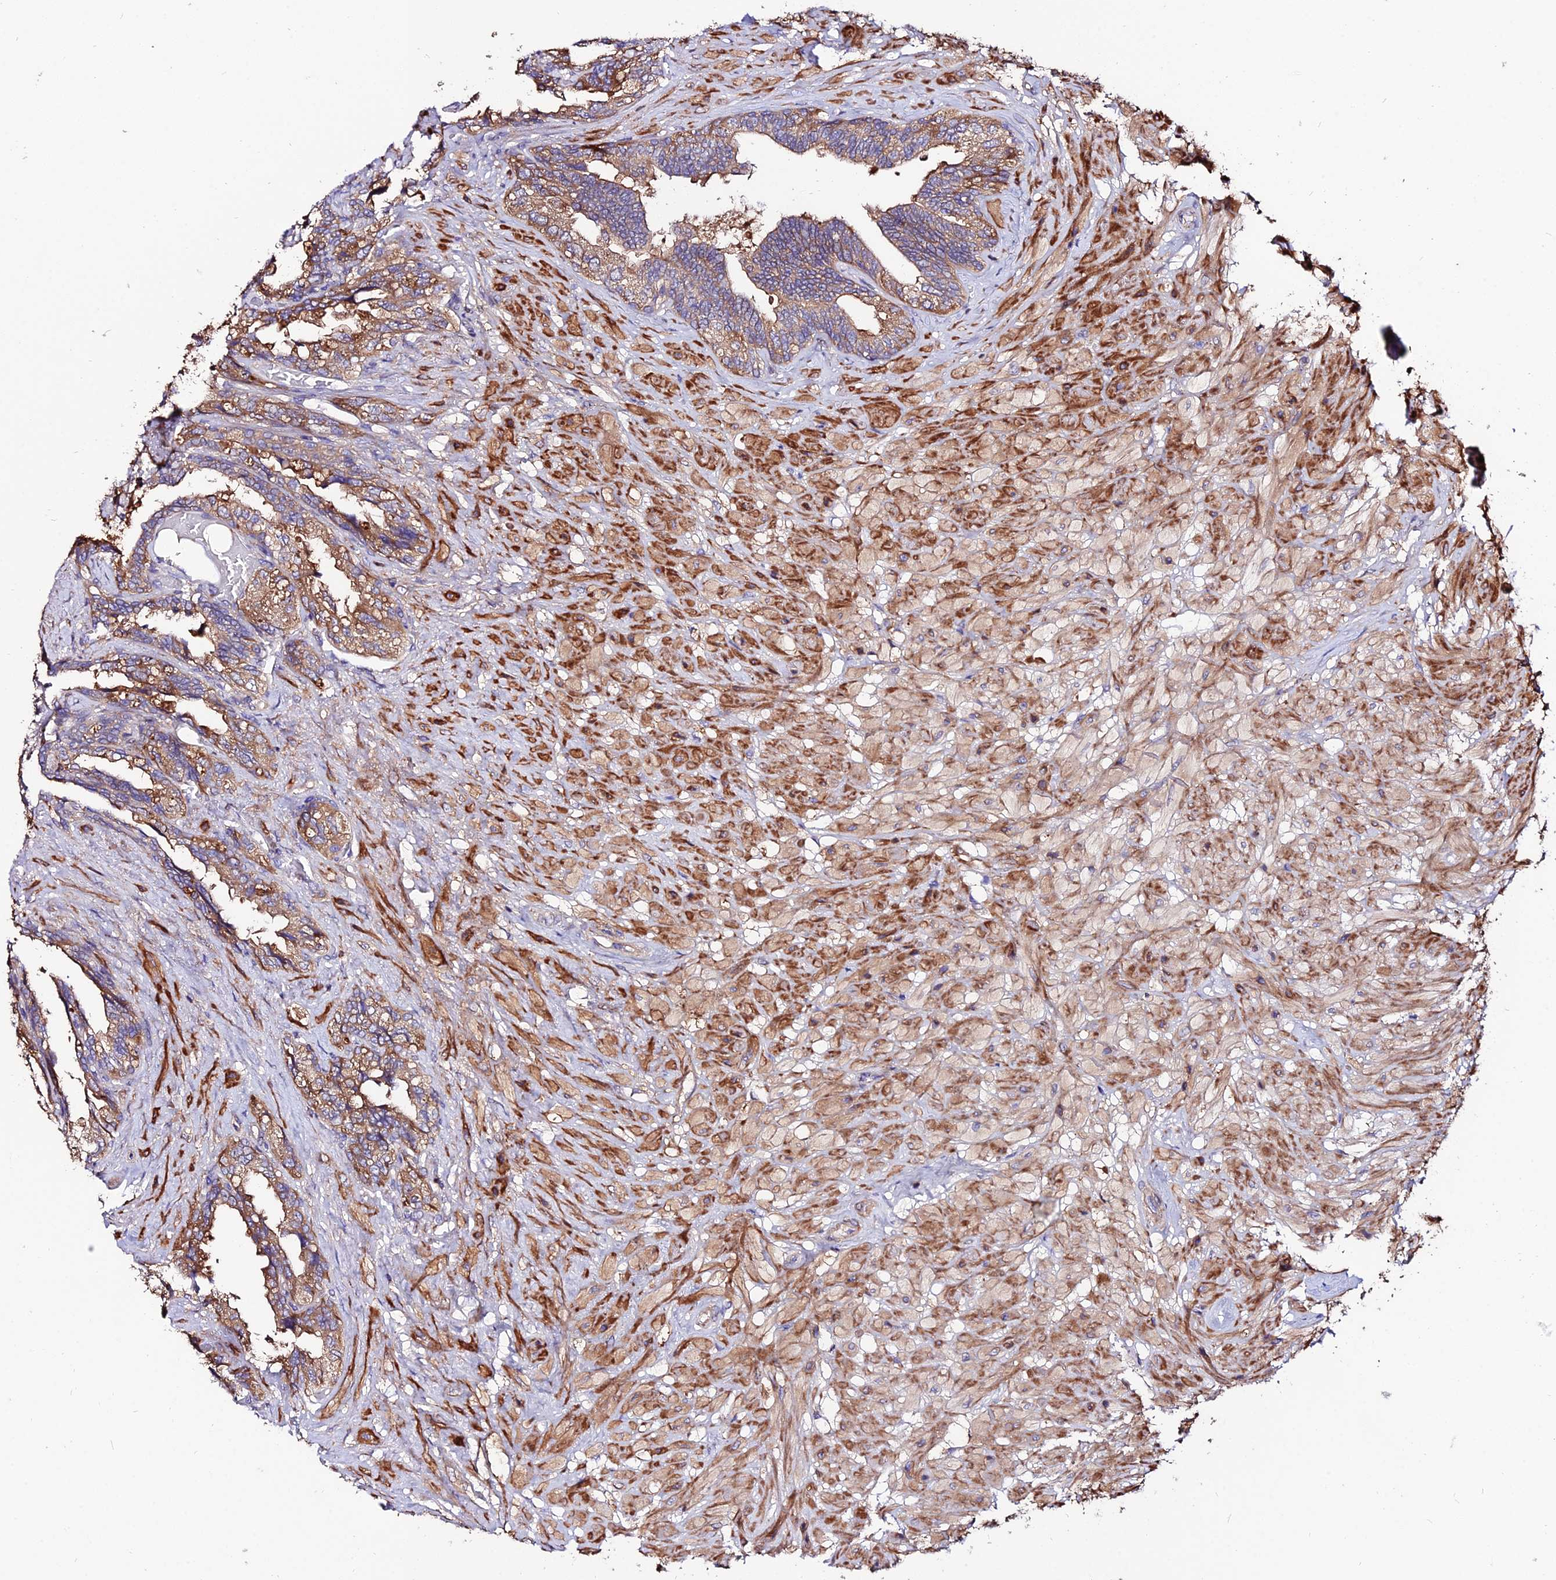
{"staining": {"intensity": "moderate", "quantity": ">75%", "location": "cytoplasmic/membranous"}, "tissue": "seminal vesicle", "cell_type": "Glandular cells", "image_type": "normal", "snomed": [{"axis": "morphology", "description": "Normal tissue, NOS"}, {"axis": "topography", "description": "Seminal veicle"}, {"axis": "topography", "description": "Peripheral nerve tissue"}], "caption": "Seminal vesicle stained with immunohistochemistry (IHC) exhibits moderate cytoplasmic/membranous expression in approximately >75% of glandular cells.", "gene": "PYM1", "patient": {"sex": "male", "age": 60}}